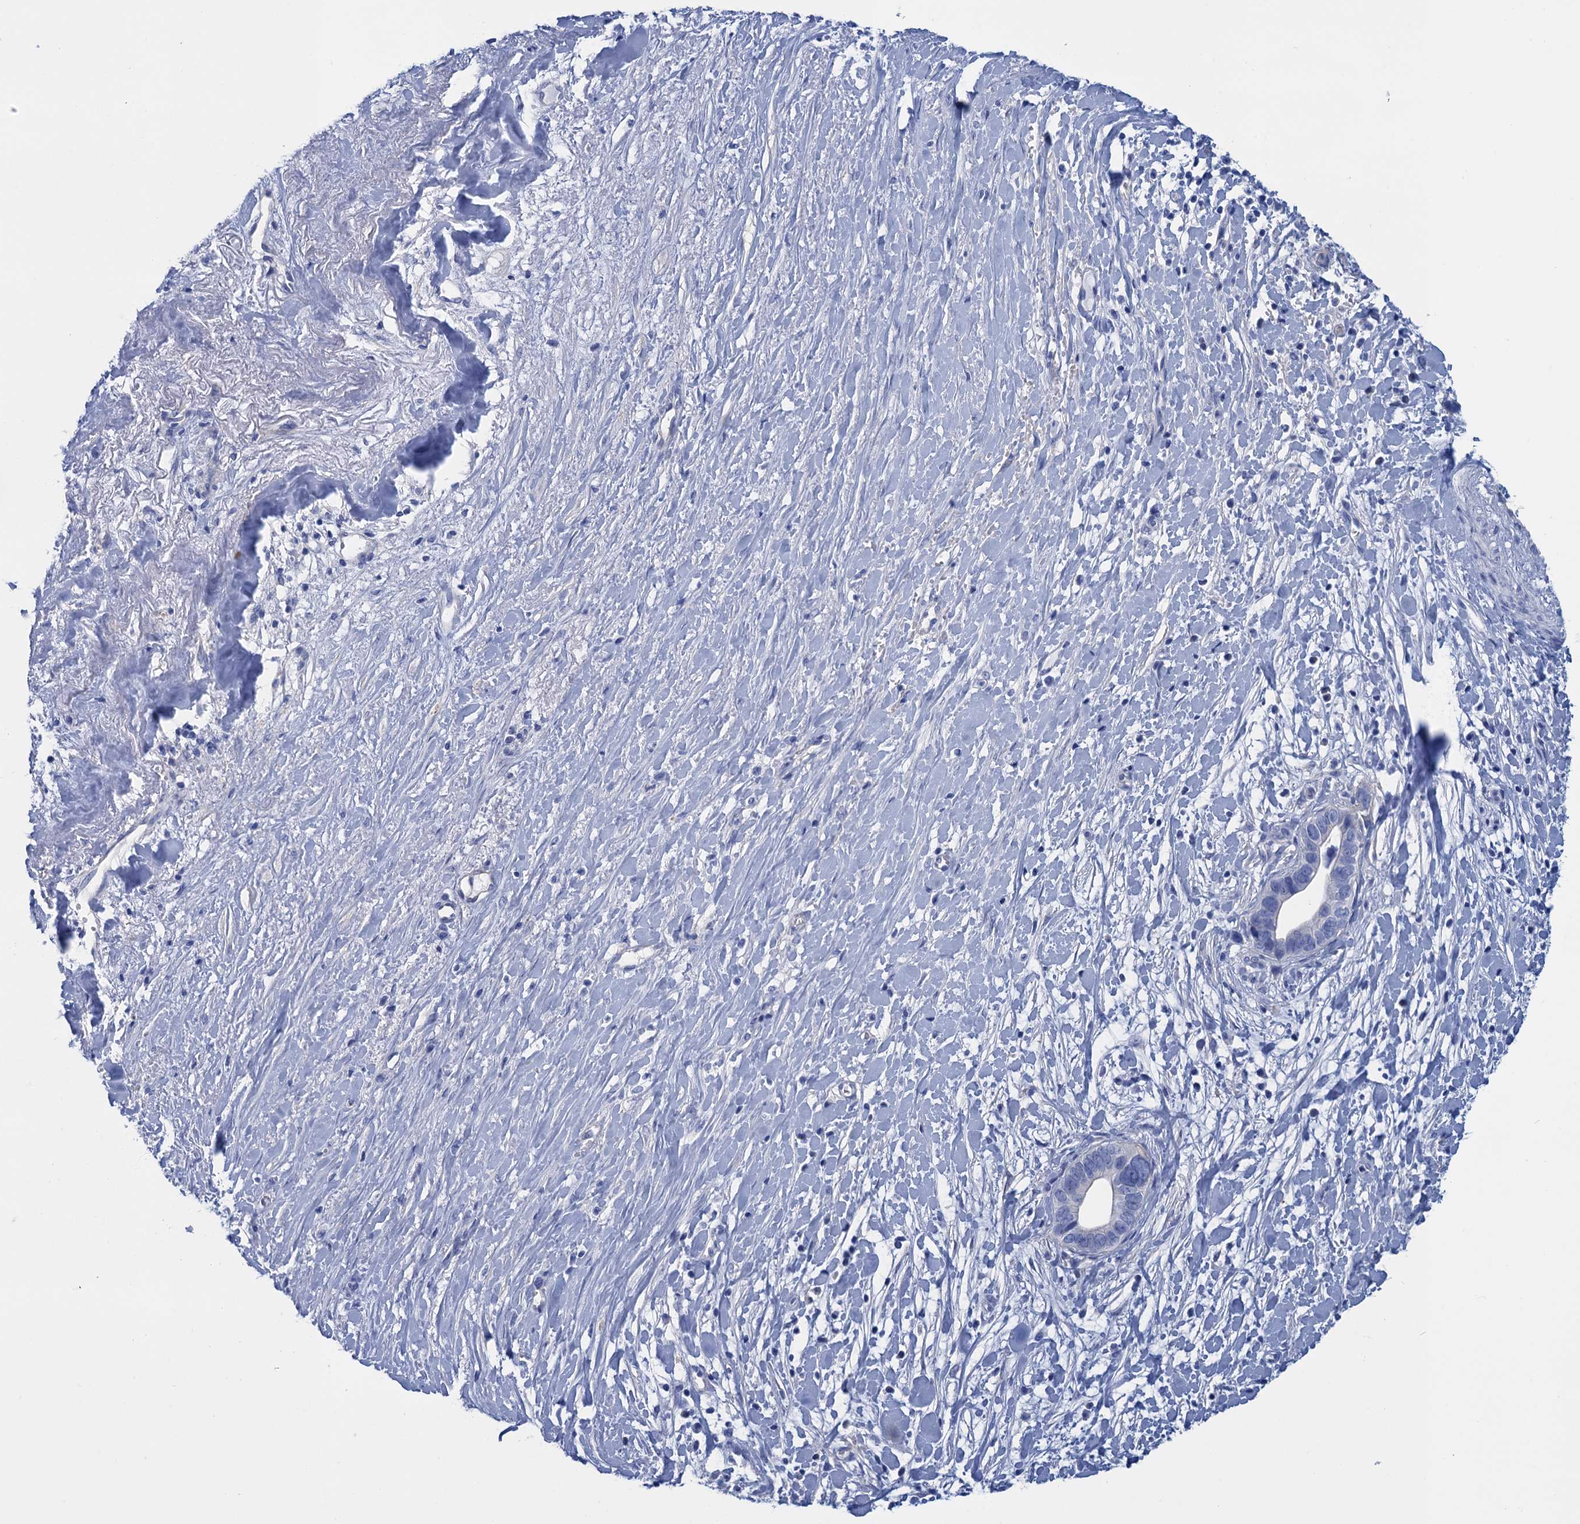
{"staining": {"intensity": "negative", "quantity": "none", "location": "none"}, "tissue": "liver cancer", "cell_type": "Tumor cells", "image_type": "cancer", "snomed": [{"axis": "morphology", "description": "Cholangiocarcinoma"}, {"axis": "topography", "description": "Liver"}], "caption": "Liver cholangiocarcinoma was stained to show a protein in brown. There is no significant positivity in tumor cells.", "gene": "CALML5", "patient": {"sex": "female", "age": 79}}